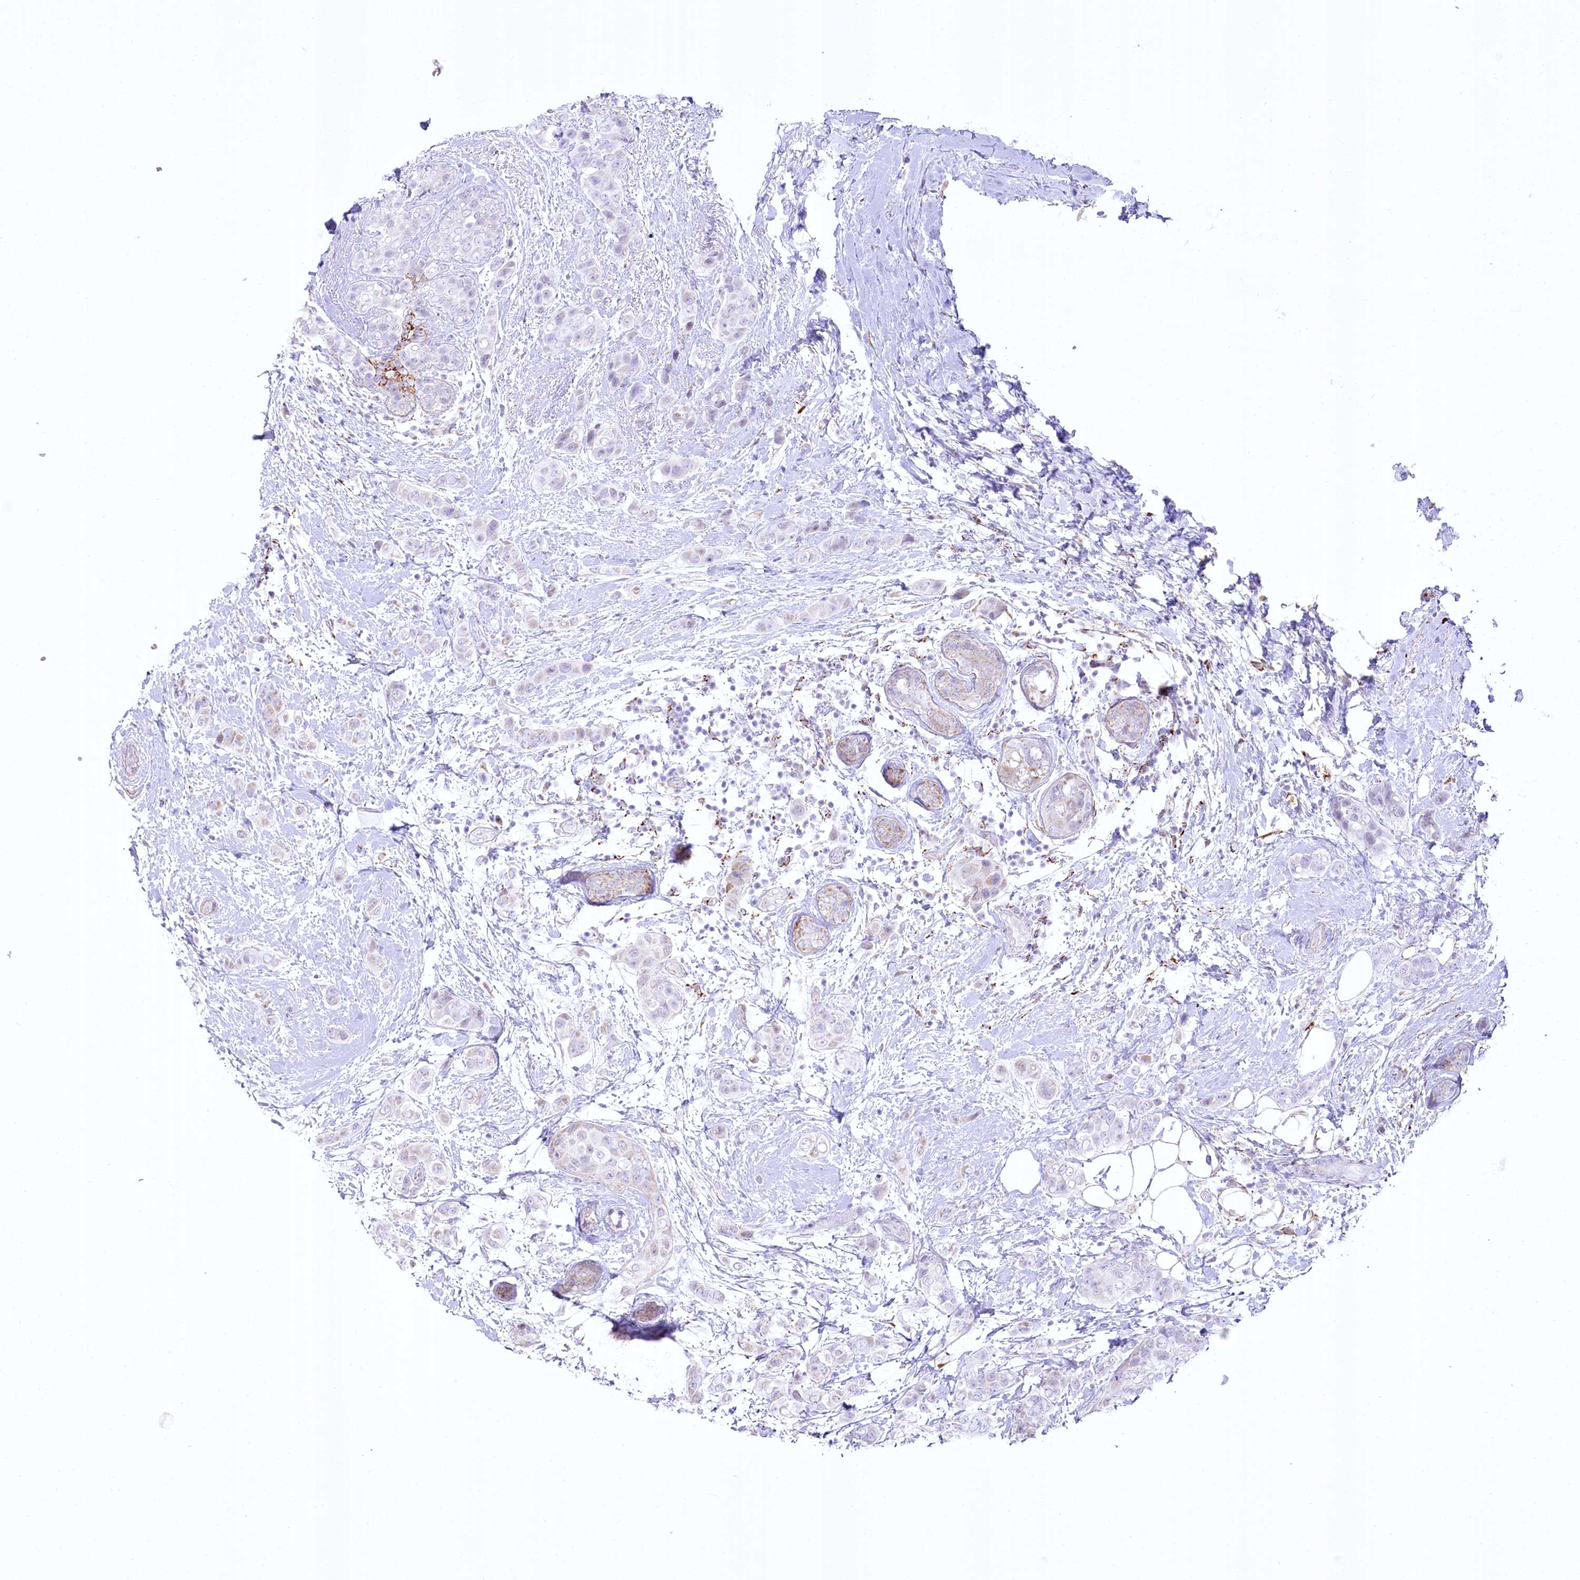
{"staining": {"intensity": "negative", "quantity": "none", "location": "none"}, "tissue": "breast cancer", "cell_type": "Tumor cells", "image_type": "cancer", "snomed": [{"axis": "morphology", "description": "Lobular carcinoma"}, {"axis": "topography", "description": "Breast"}], "caption": "Immunohistochemistry of breast cancer demonstrates no positivity in tumor cells.", "gene": "CEP164", "patient": {"sex": "female", "age": 51}}